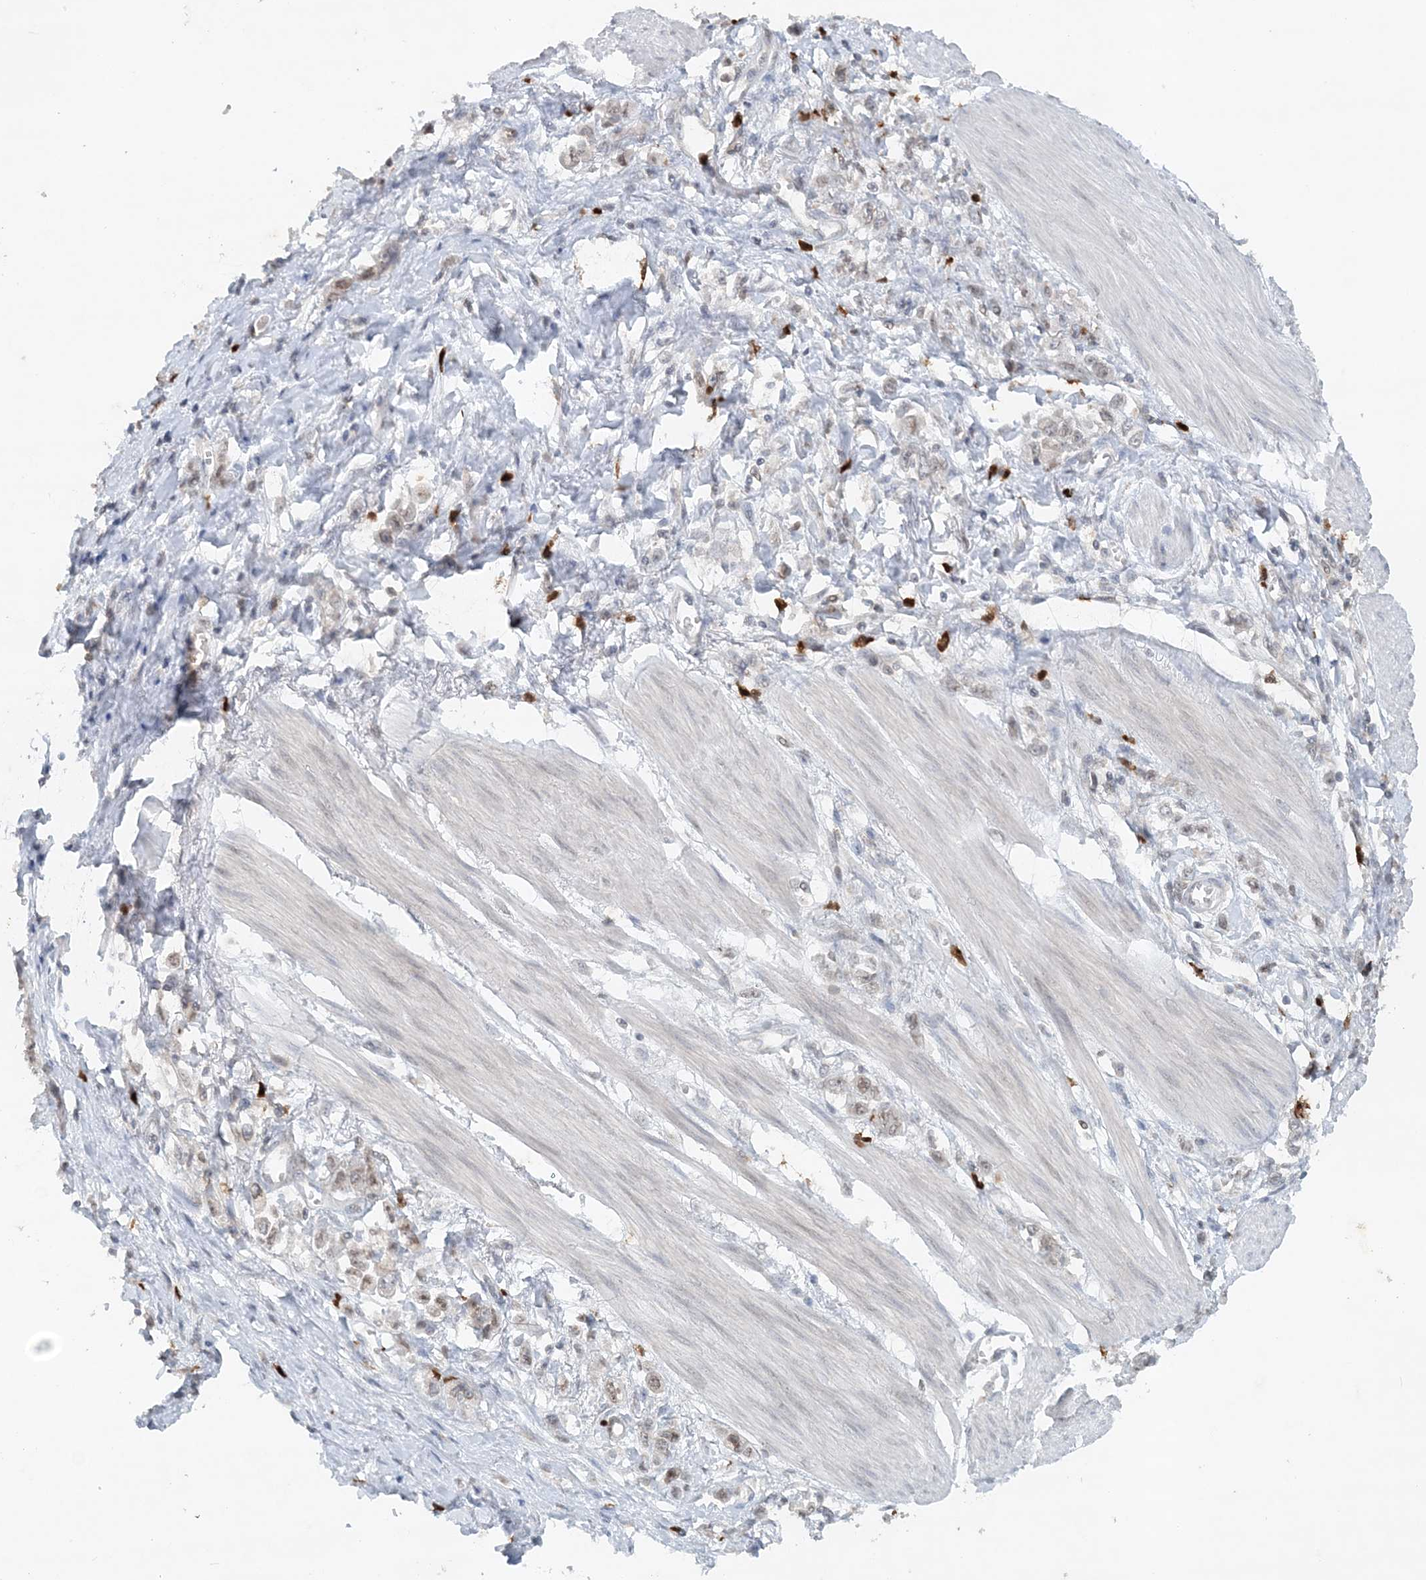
{"staining": {"intensity": "negative", "quantity": "none", "location": "none"}, "tissue": "stomach cancer", "cell_type": "Tumor cells", "image_type": "cancer", "snomed": [{"axis": "morphology", "description": "Adenocarcinoma, NOS"}, {"axis": "topography", "description": "Stomach"}], "caption": "Immunohistochemistry (IHC) image of human stomach adenocarcinoma stained for a protein (brown), which shows no positivity in tumor cells.", "gene": "NUP54", "patient": {"sex": "female", "age": 76}}